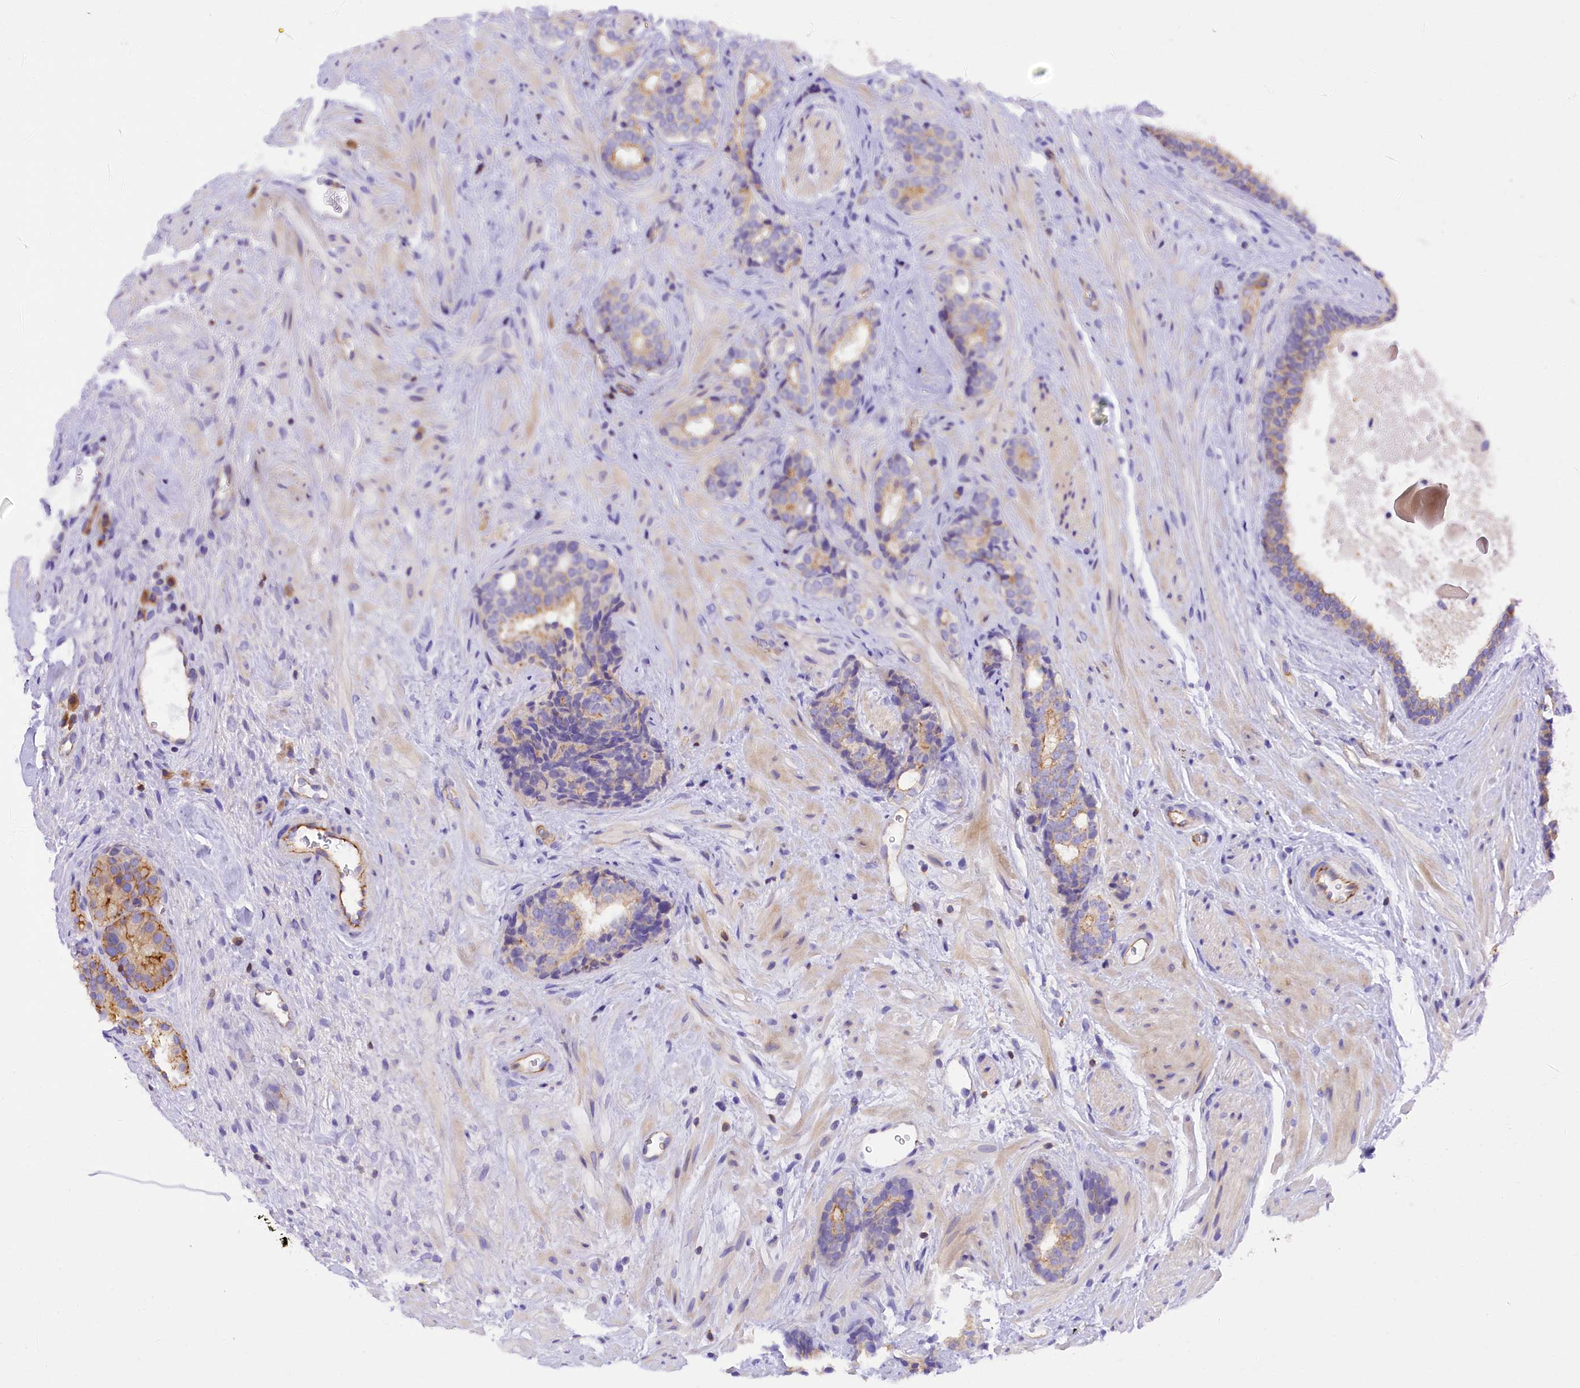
{"staining": {"intensity": "weak", "quantity": "<25%", "location": "cytoplasmic/membranous"}, "tissue": "prostate cancer", "cell_type": "Tumor cells", "image_type": "cancer", "snomed": [{"axis": "morphology", "description": "Adenocarcinoma, High grade"}, {"axis": "topography", "description": "Prostate"}], "caption": "Immunohistochemical staining of adenocarcinoma (high-grade) (prostate) displays no significant staining in tumor cells.", "gene": "FAM193A", "patient": {"sex": "male", "age": 56}}